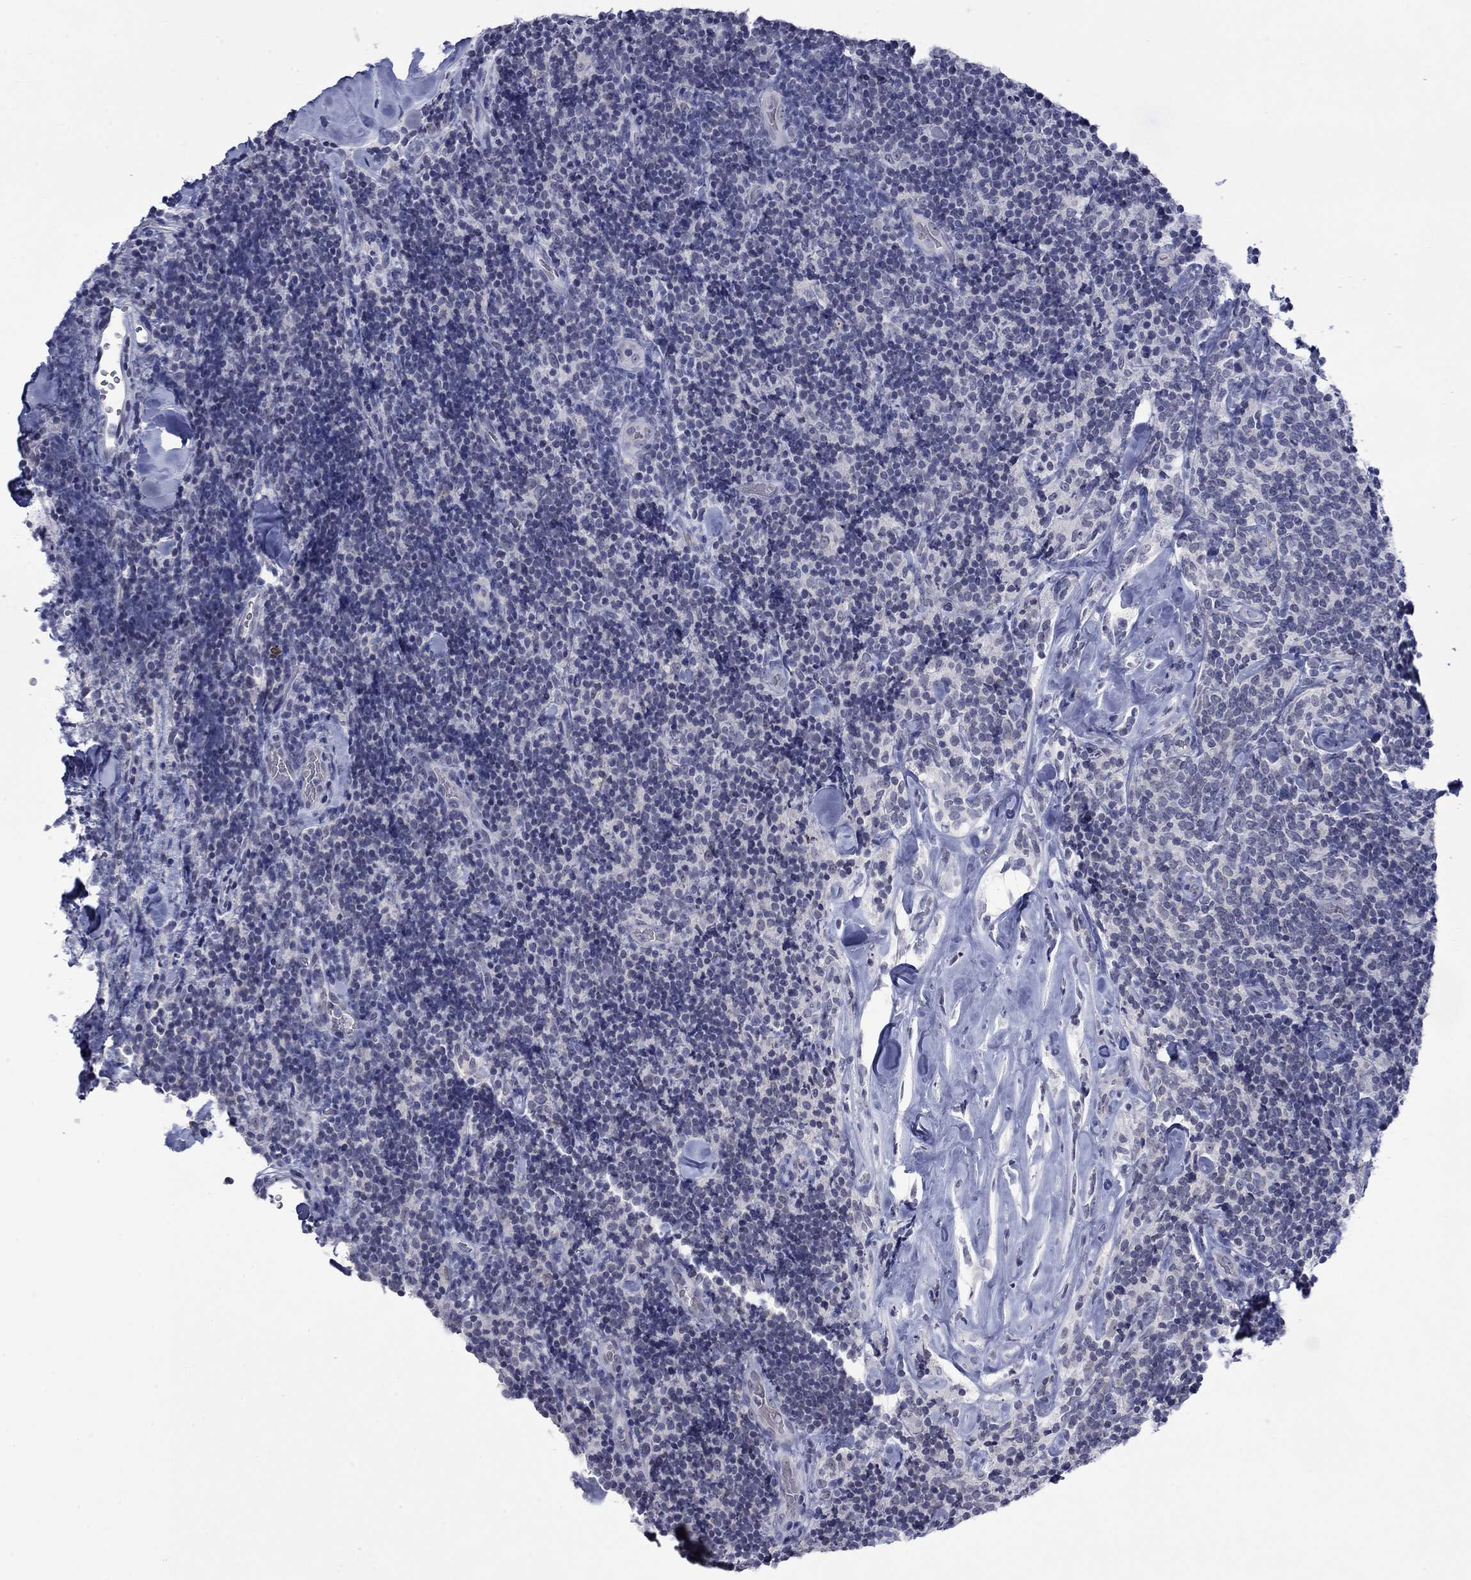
{"staining": {"intensity": "negative", "quantity": "none", "location": "none"}, "tissue": "lymphoma", "cell_type": "Tumor cells", "image_type": "cancer", "snomed": [{"axis": "morphology", "description": "Malignant lymphoma, non-Hodgkin's type, Low grade"}, {"axis": "topography", "description": "Lymph node"}], "caption": "Lymphoma was stained to show a protein in brown. There is no significant staining in tumor cells. (Stains: DAB (3,3'-diaminobenzidine) immunohistochemistry (IHC) with hematoxylin counter stain, Microscopy: brightfield microscopy at high magnification).", "gene": "NSMF", "patient": {"sex": "female", "age": 56}}